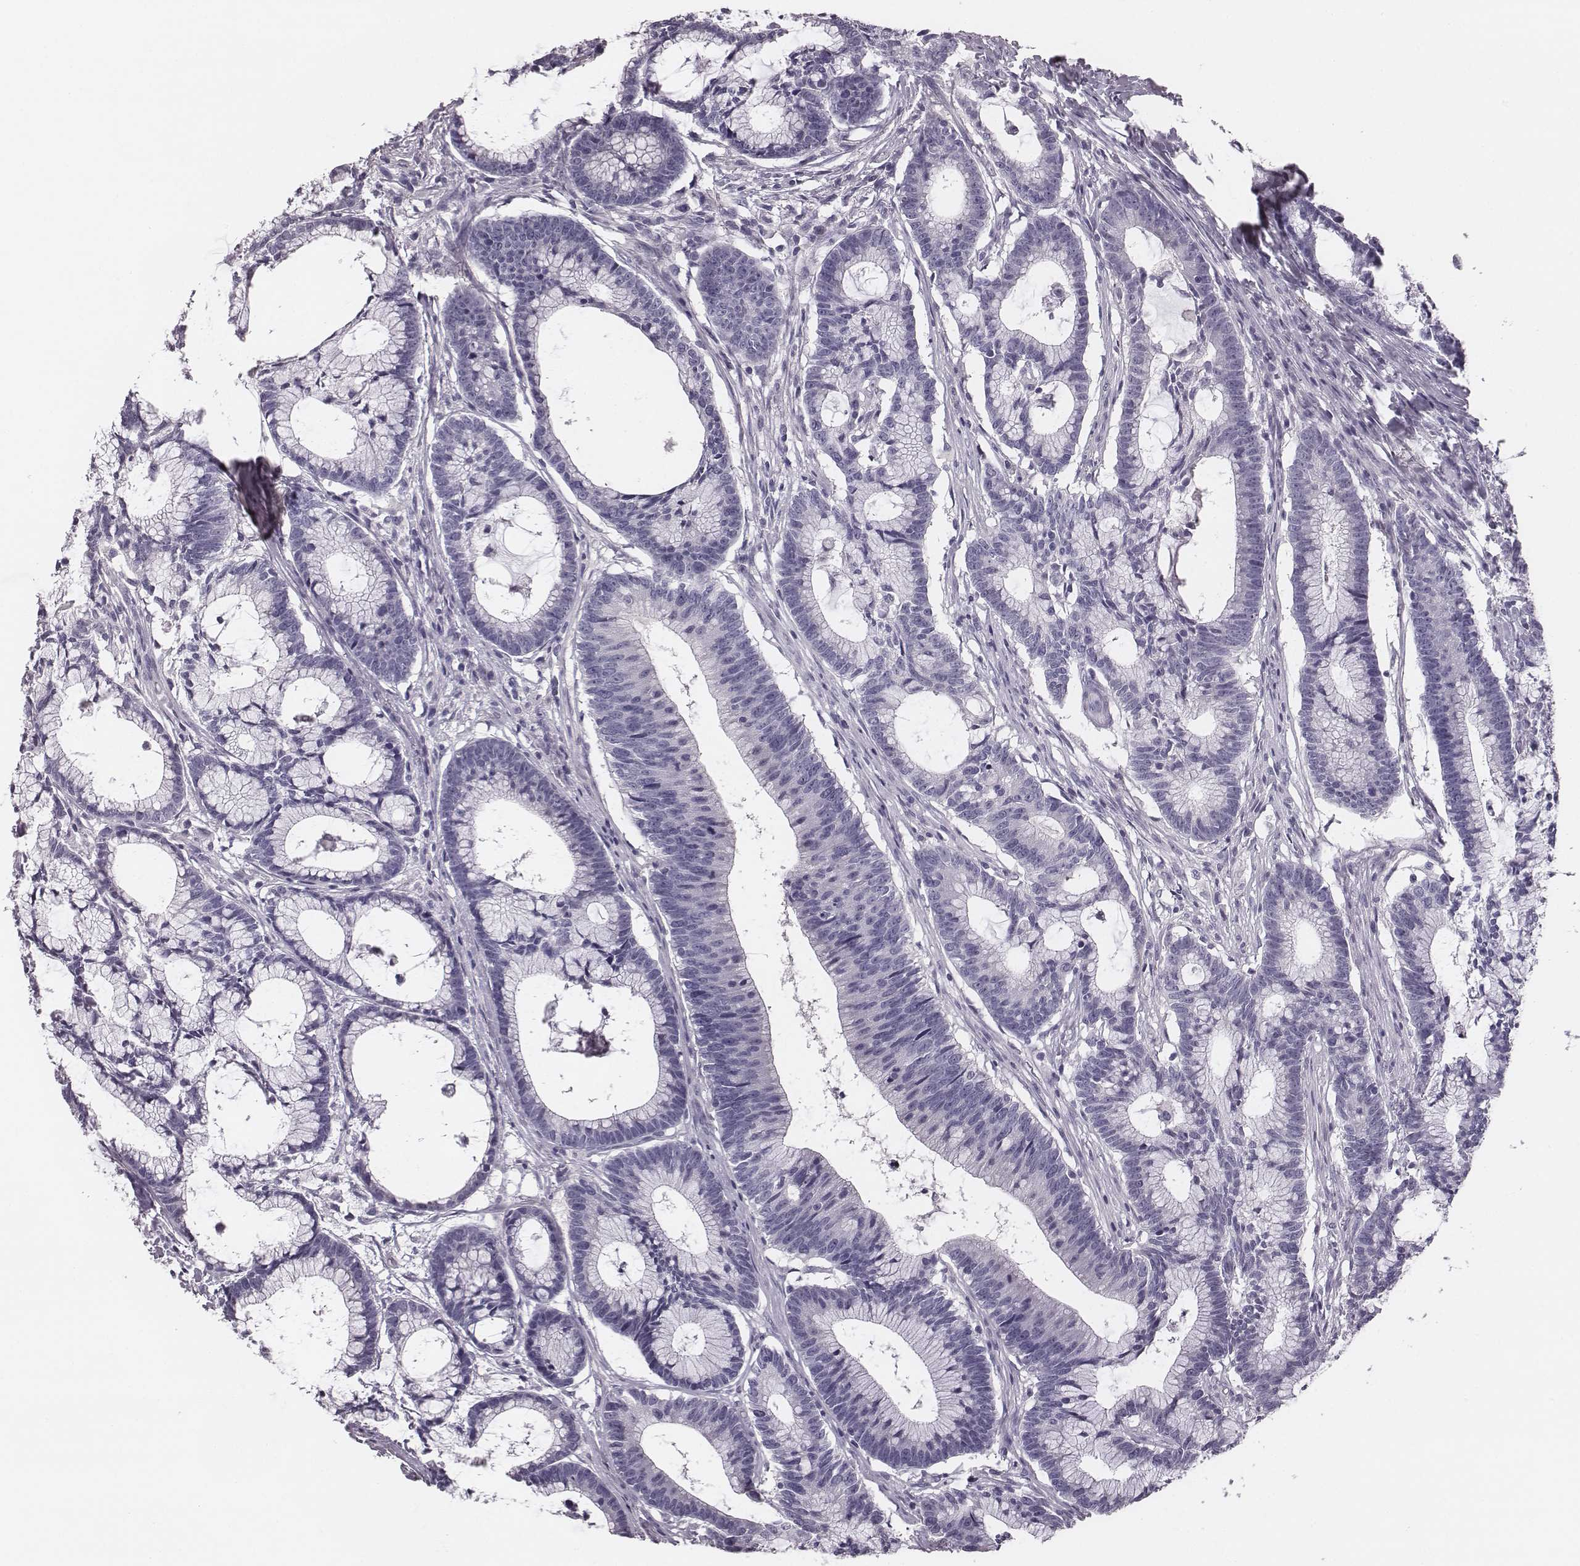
{"staining": {"intensity": "negative", "quantity": "none", "location": "none"}, "tissue": "colorectal cancer", "cell_type": "Tumor cells", "image_type": "cancer", "snomed": [{"axis": "morphology", "description": "Adenocarcinoma, NOS"}, {"axis": "topography", "description": "Colon"}], "caption": "Tumor cells are negative for brown protein staining in colorectal cancer.", "gene": "CSH1", "patient": {"sex": "female", "age": 78}}